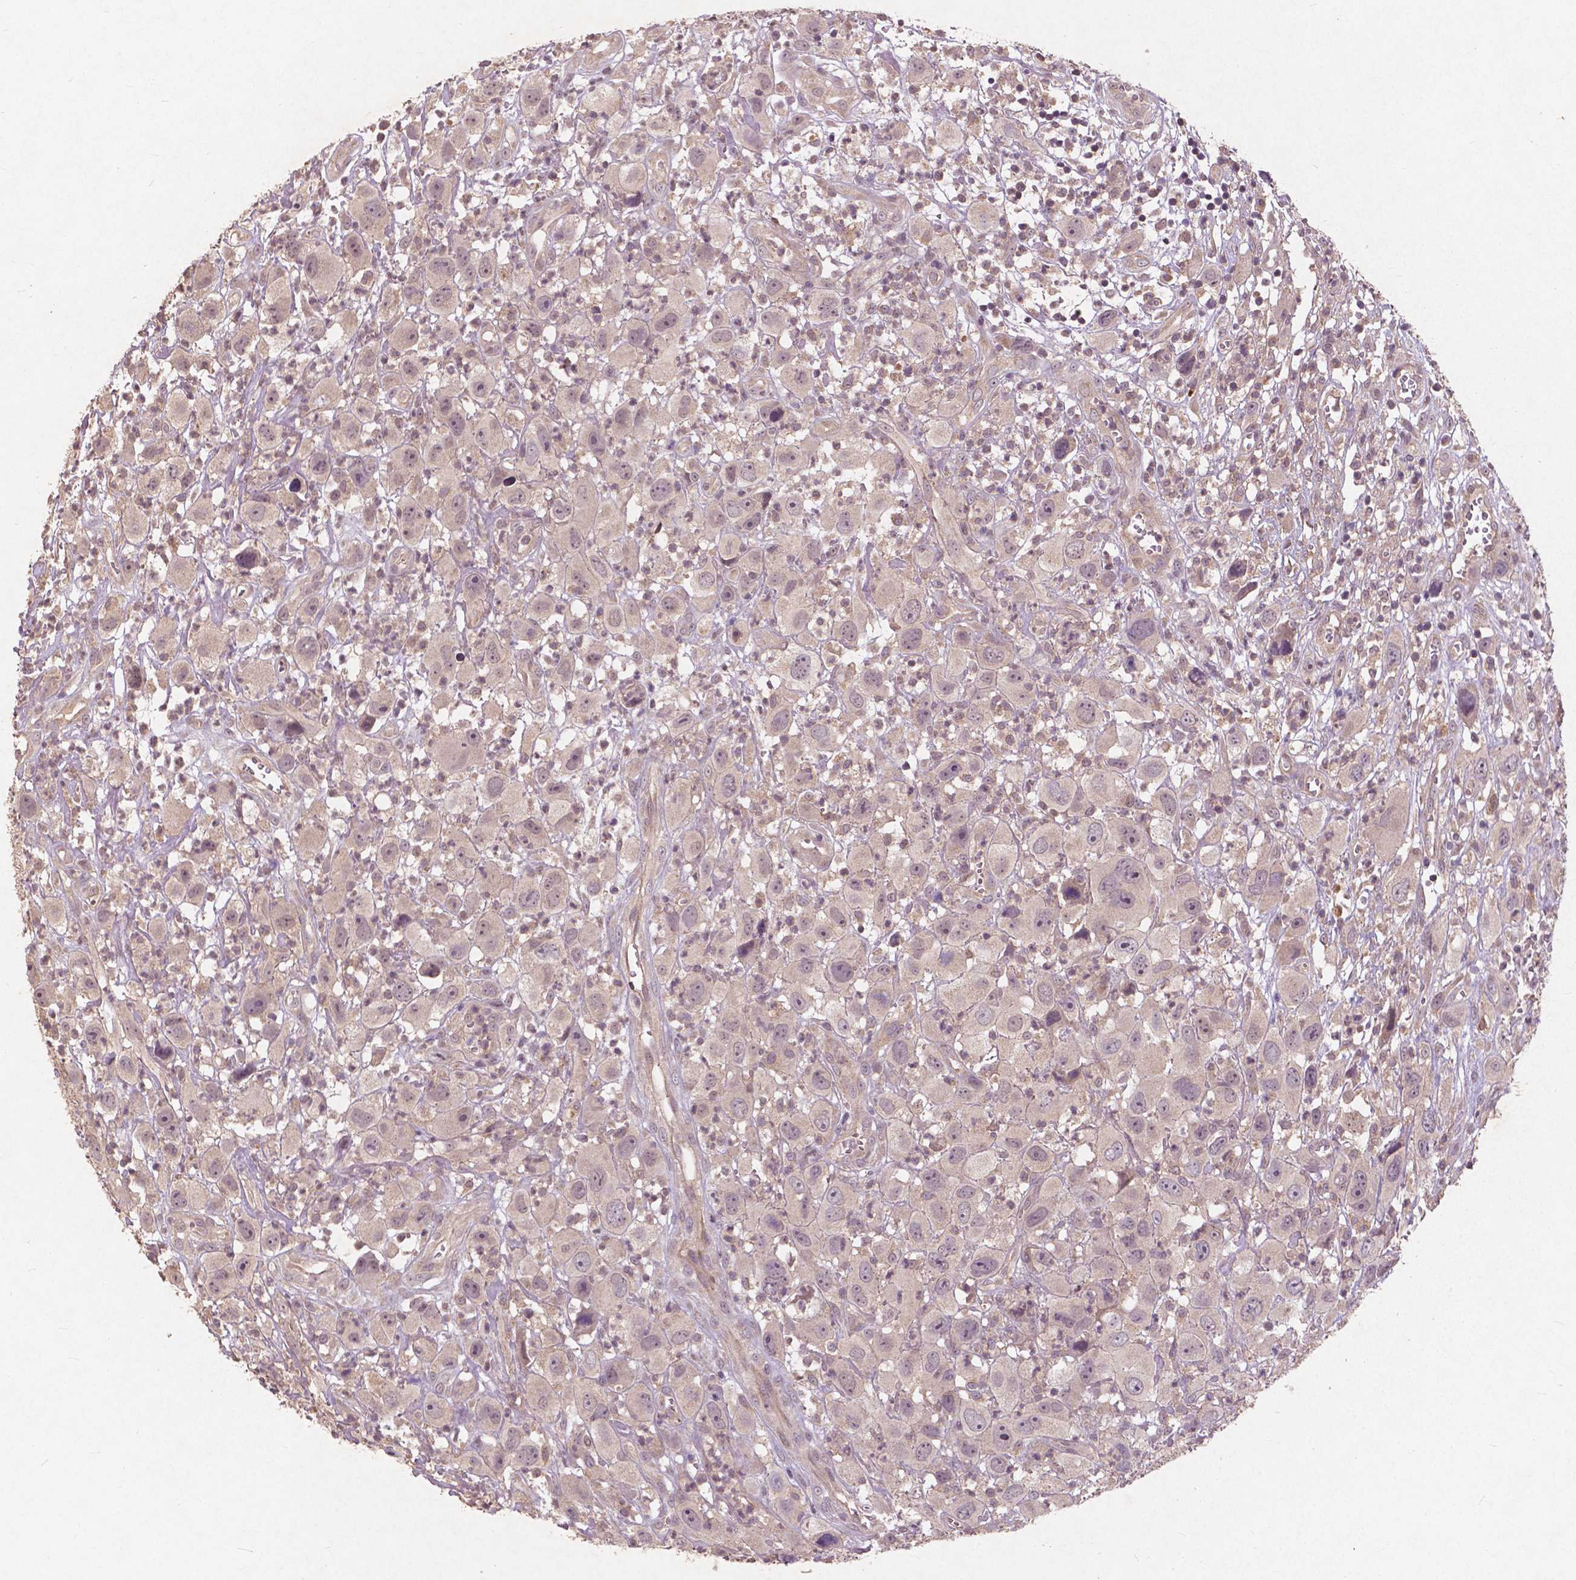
{"staining": {"intensity": "moderate", "quantity": "25%-75%", "location": "cytoplasmic/membranous,nuclear"}, "tissue": "head and neck cancer", "cell_type": "Tumor cells", "image_type": "cancer", "snomed": [{"axis": "morphology", "description": "Squamous cell carcinoma, NOS"}, {"axis": "morphology", "description": "Squamous cell carcinoma, metastatic, NOS"}, {"axis": "topography", "description": "Oral tissue"}, {"axis": "topography", "description": "Head-Neck"}], "caption": "Head and neck cancer stained with DAB immunohistochemistry (IHC) exhibits medium levels of moderate cytoplasmic/membranous and nuclear staining in approximately 25%-75% of tumor cells. The staining was performed using DAB (3,3'-diaminobenzidine) to visualize the protein expression in brown, while the nuclei were stained in blue with hematoxylin (Magnification: 20x).", "gene": "ST6GALNAC5", "patient": {"sex": "female", "age": 85}}